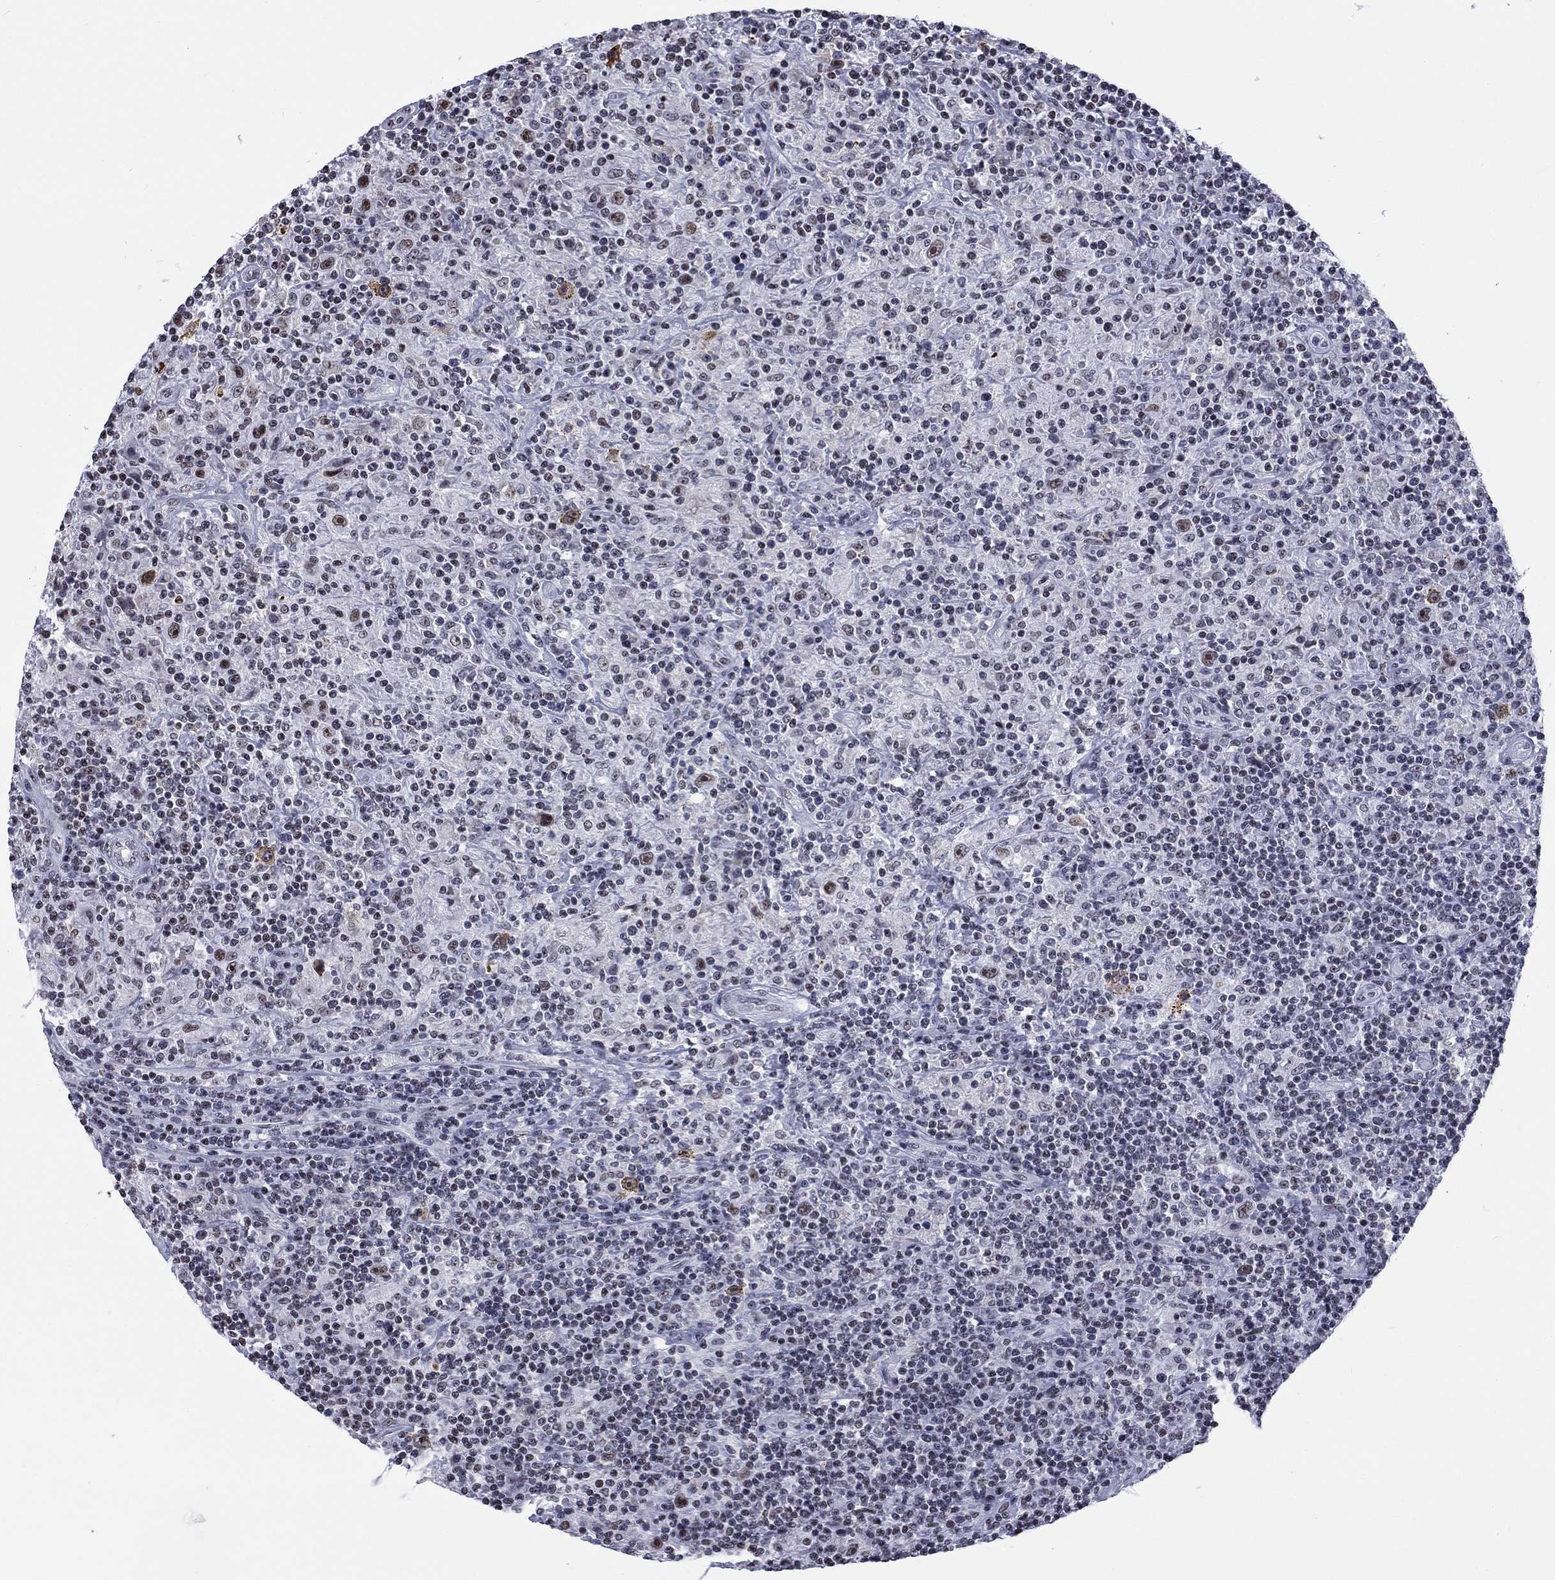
{"staining": {"intensity": "weak", "quantity": "<25%", "location": "nuclear"}, "tissue": "lymphoma", "cell_type": "Tumor cells", "image_type": "cancer", "snomed": [{"axis": "morphology", "description": "Hodgkin's disease, NOS"}, {"axis": "topography", "description": "Lymph node"}], "caption": "This is a micrograph of IHC staining of Hodgkin's disease, which shows no positivity in tumor cells. Brightfield microscopy of immunohistochemistry (IHC) stained with DAB (brown) and hematoxylin (blue), captured at high magnification.", "gene": "CSRNP3", "patient": {"sex": "male", "age": 70}}